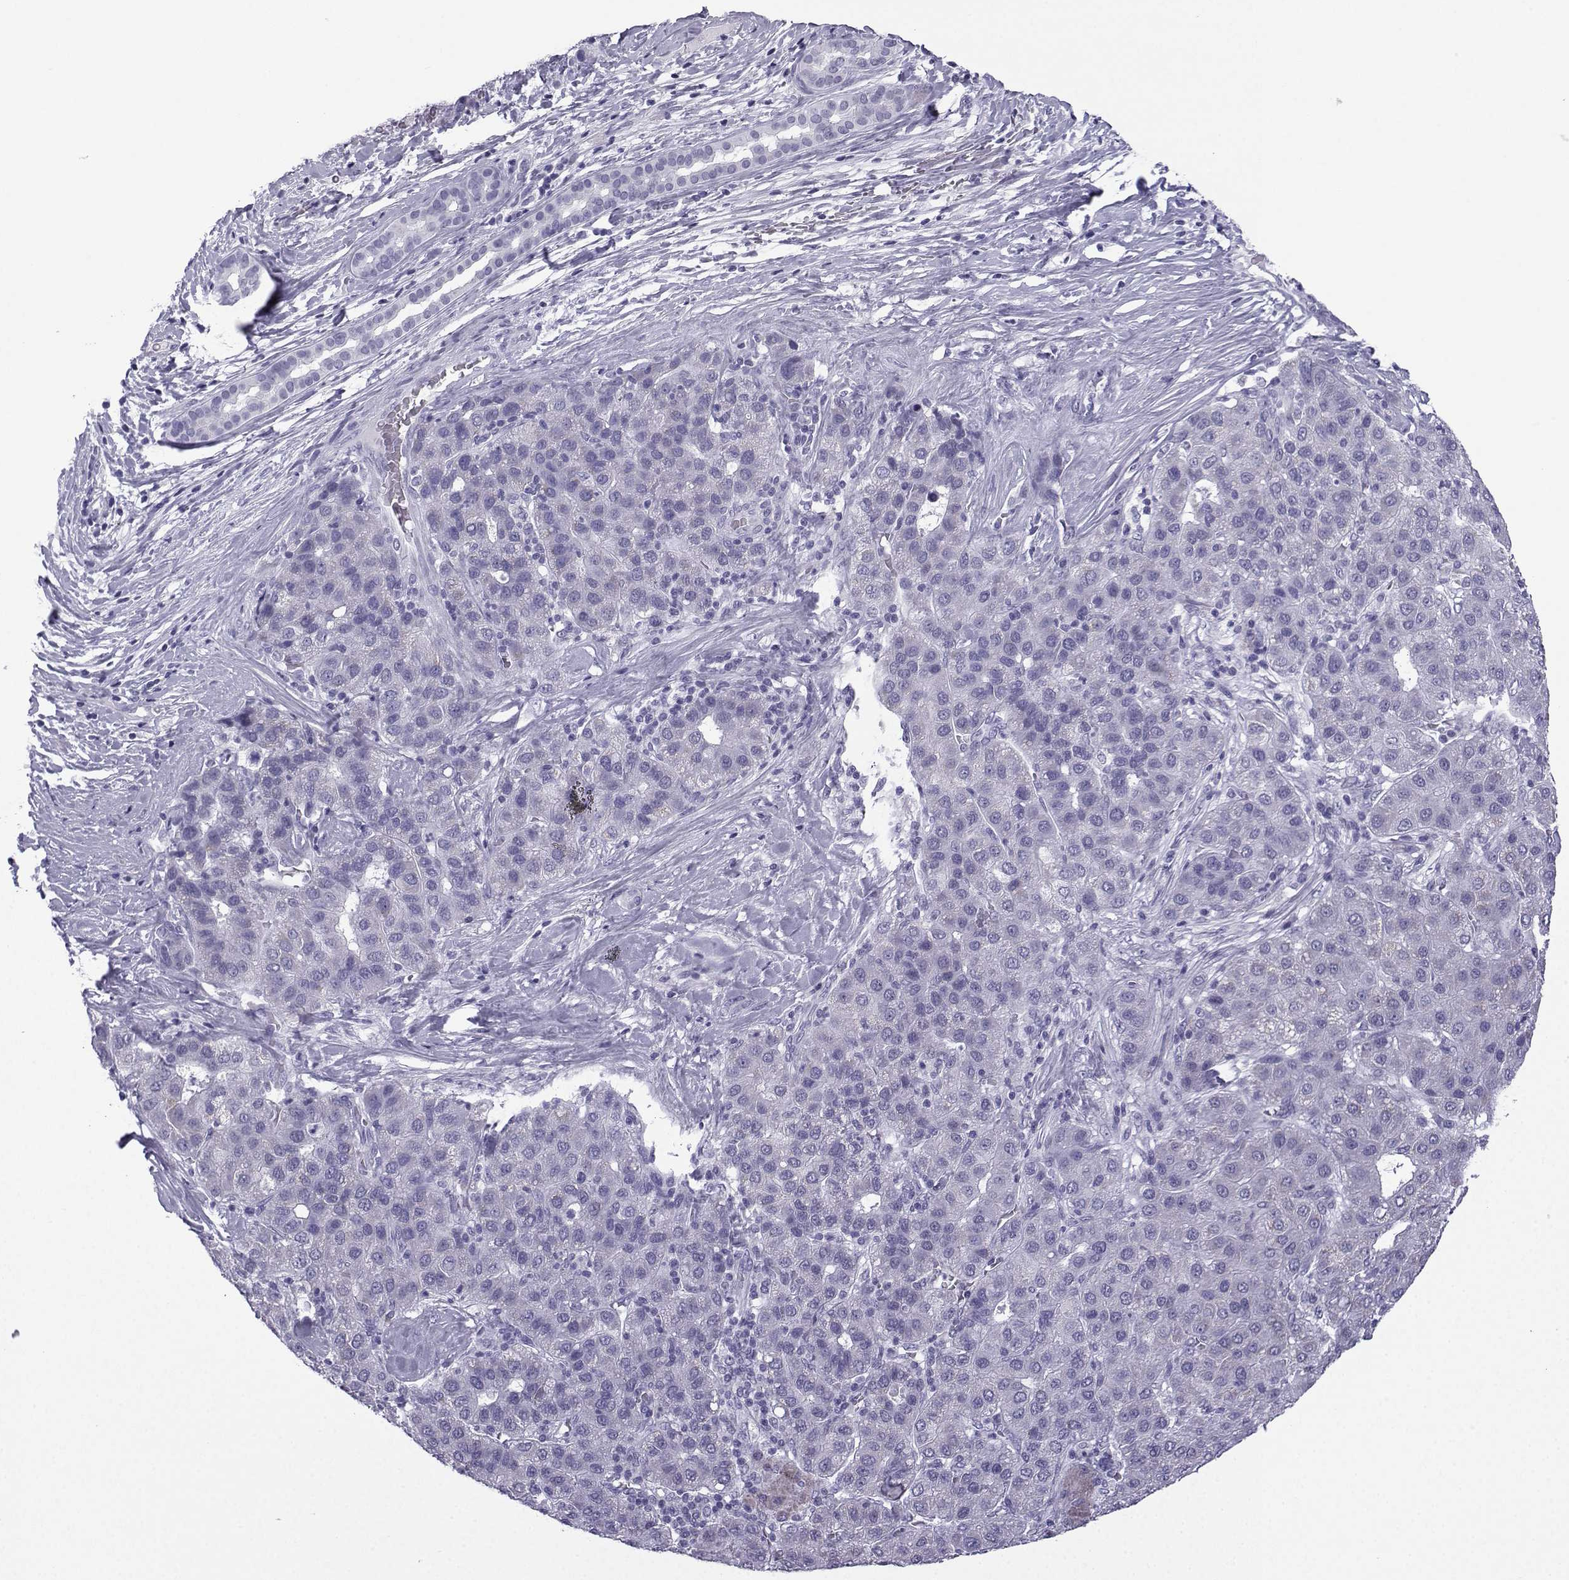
{"staining": {"intensity": "negative", "quantity": "none", "location": "none"}, "tissue": "liver cancer", "cell_type": "Tumor cells", "image_type": "cancer", "snomed": [{"axis": "morphology", "description": "Carcinoma, Hepatocellular, NOS"}, {"axis": "topography", "description": "Liver"}], "caption": "Liver hepatocellular carcinoma was stained to show a protein in brown. There is no significant positivity in tumor cells. Nuclei are stained in blue.", "gene": "ACRBP", "patient": {"sex": "male", "age": 65}}